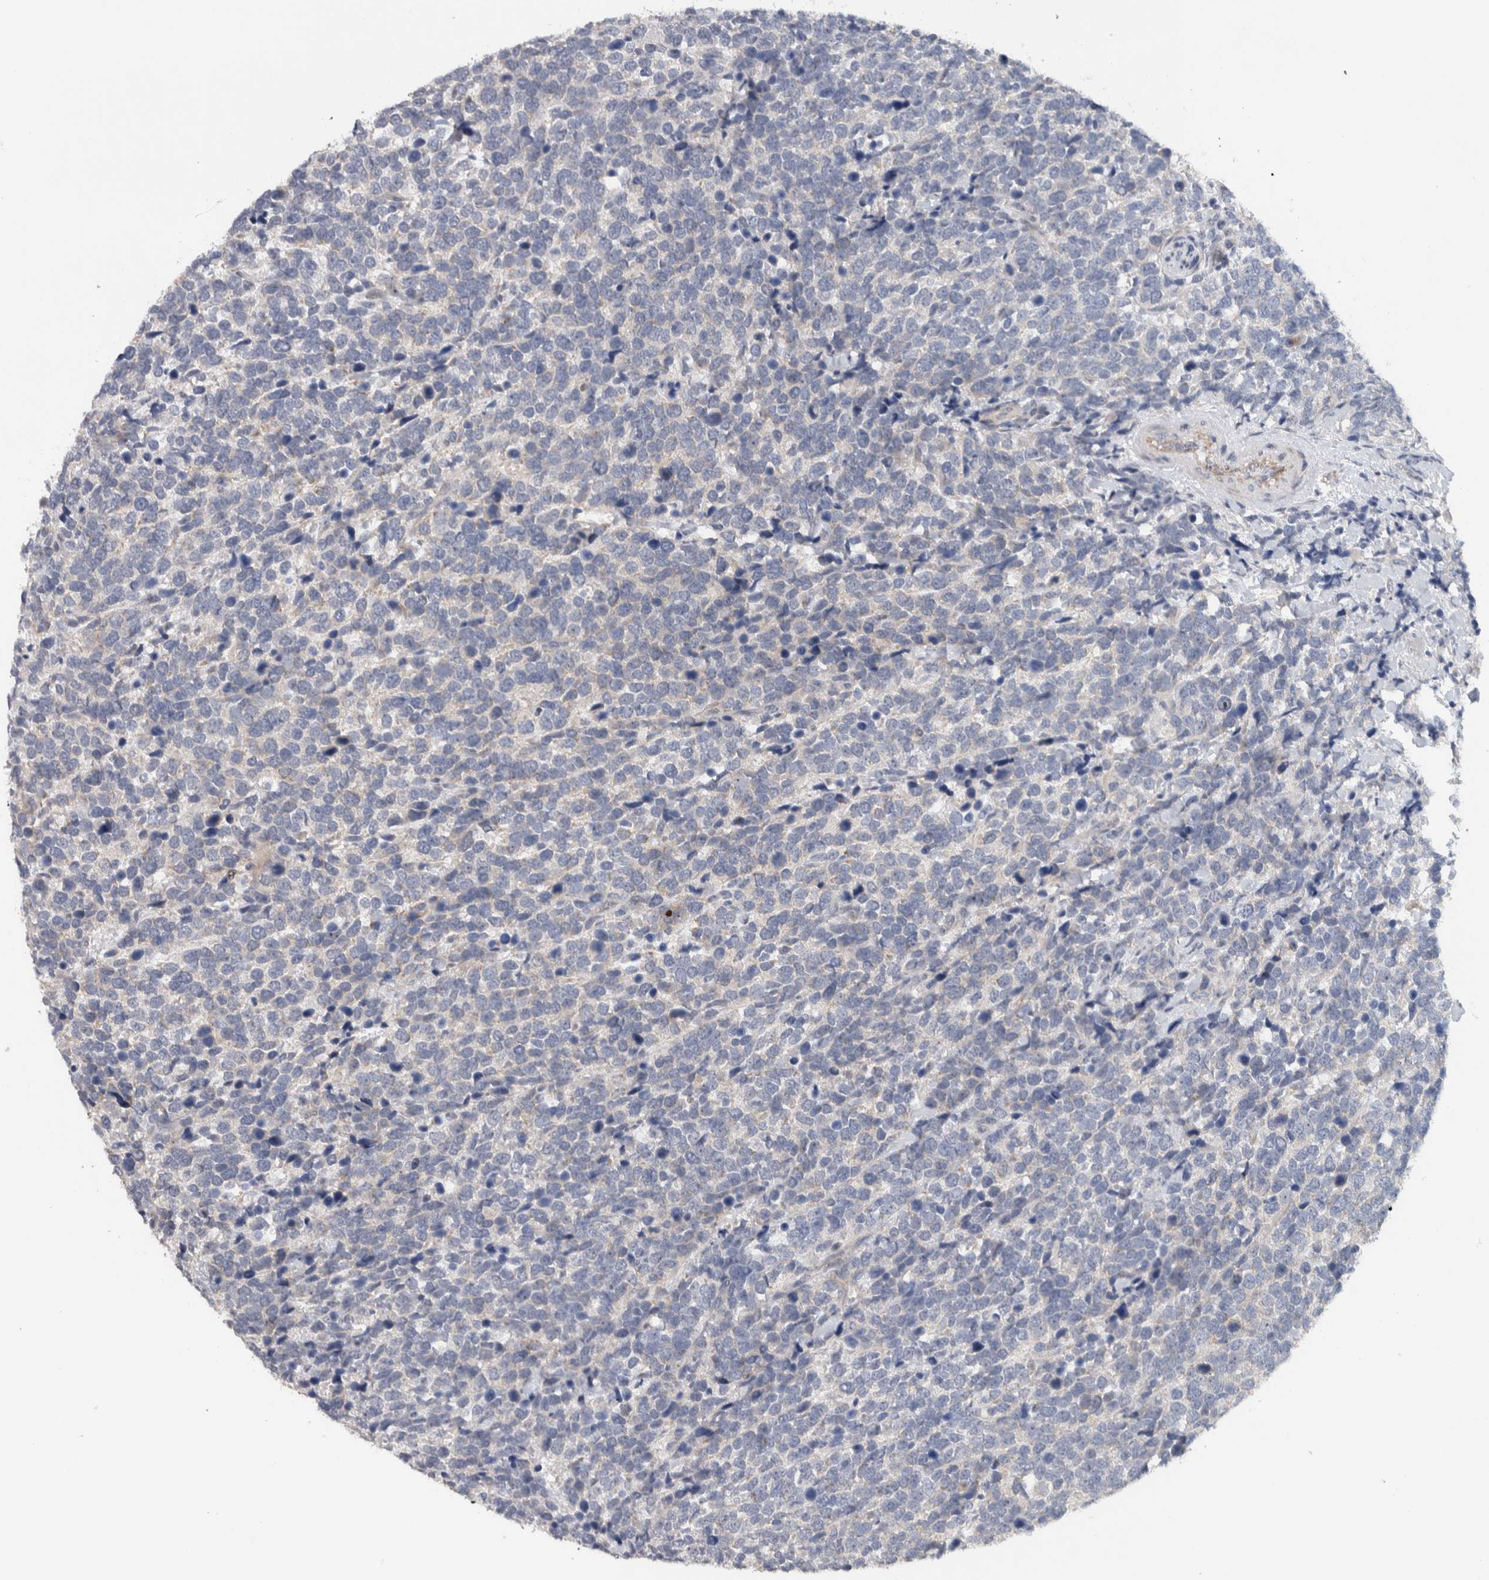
{"staining": {"intensity": "negative", "quantity": "none", "location": "none"}, "tissue": "urothelial cancer", "cell_type": "Tumor cells", "image_type": "cancer", "snomed": [{"axis": "morphology", "description": "Urothelial carcinoma, High grade"}, {"axis": "topography", "description": "Urinary bladder"}], "caption": "High-grade urothelial carcinoma was stained to show a protein in brown. There is no significant positivity in tumor cells. (Stains: DAB (3,3'-diaminobenzidine) IHC with hematoxylin counter stain, Microscopy: brightfield microscopy at high magnification).", "gene": "PRRG4", "patient": {"sex": "female", "age": 82}}